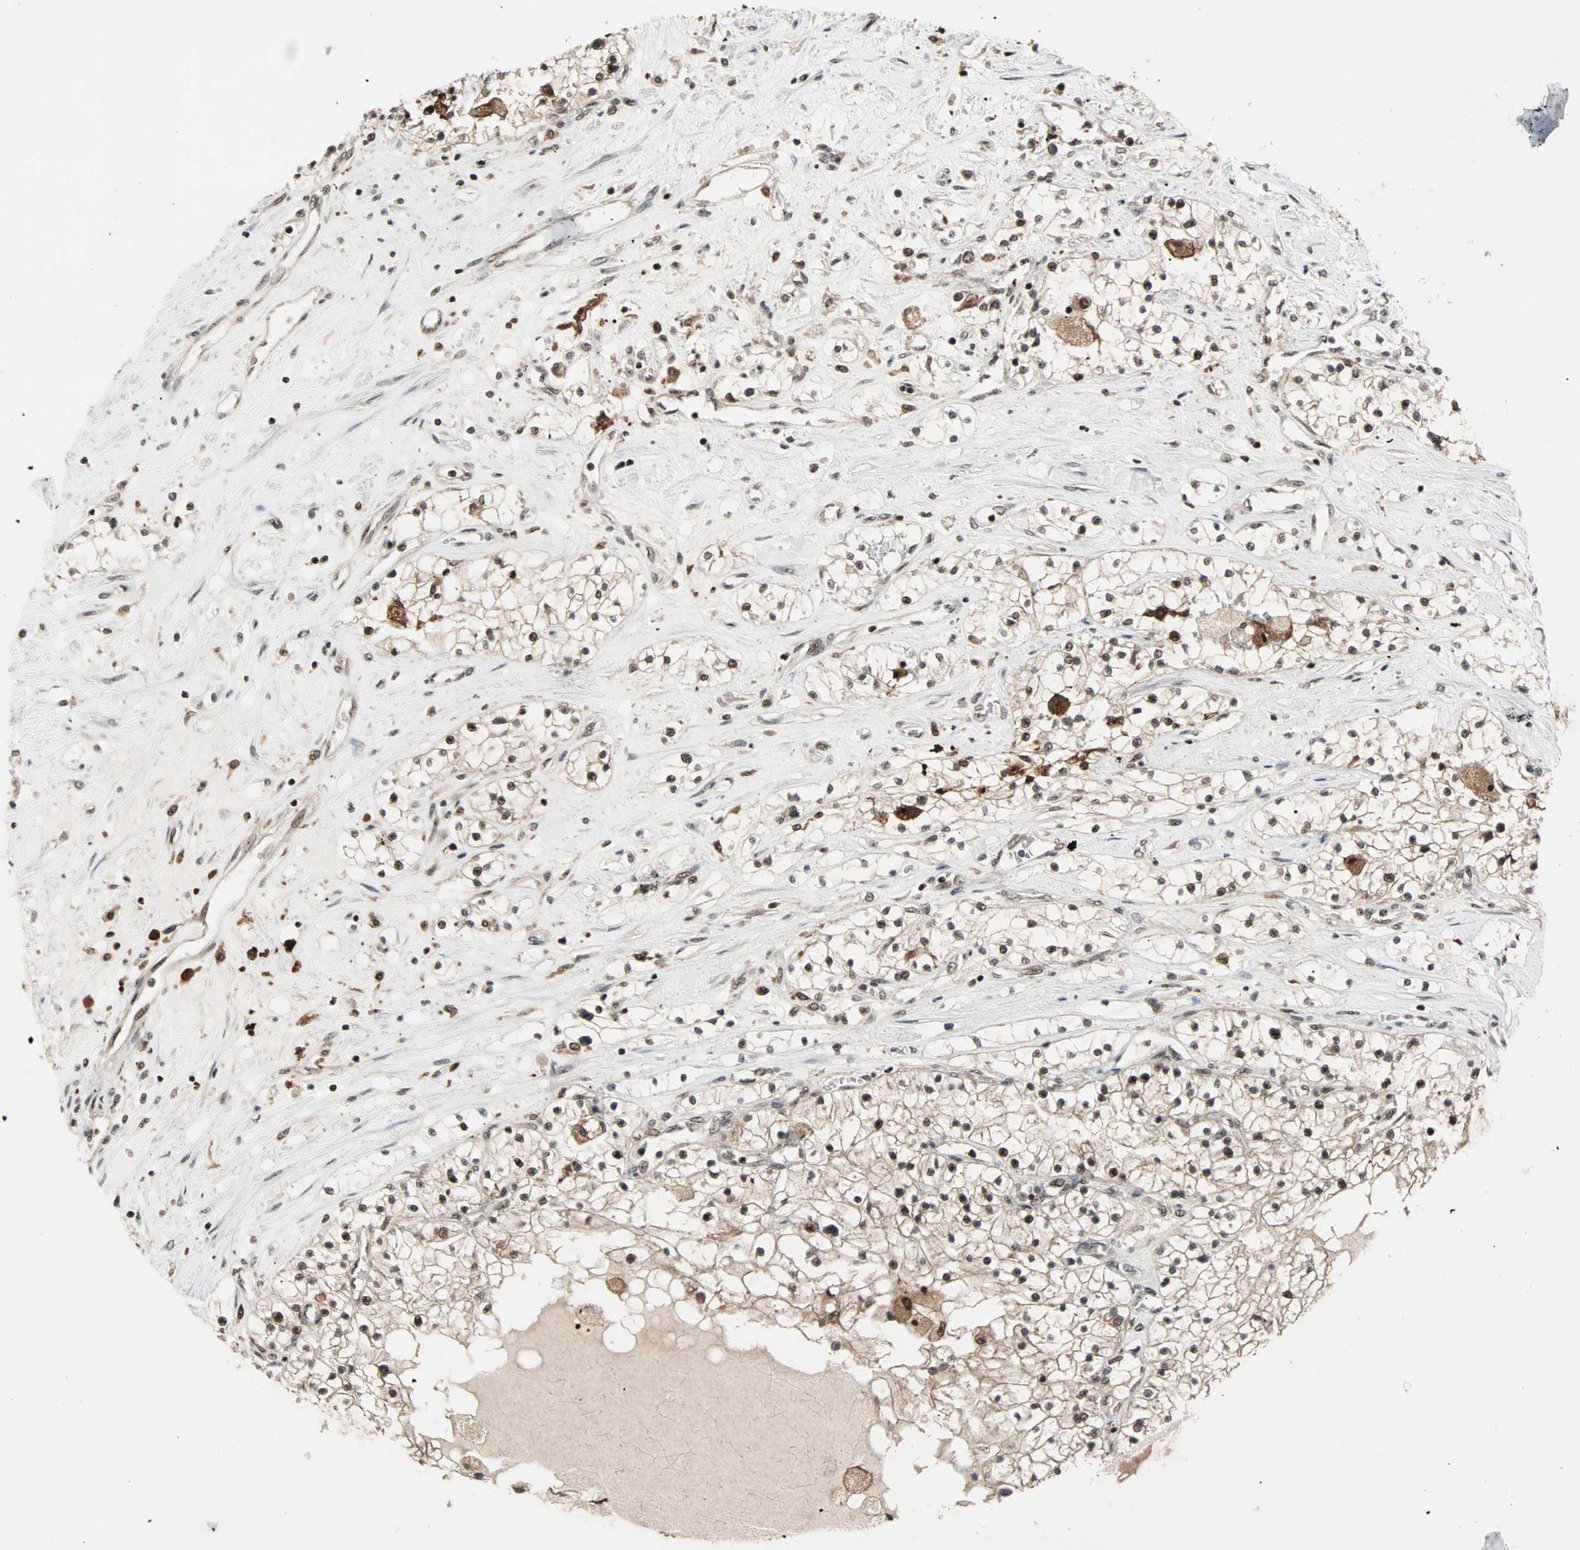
{"staining": {"intensity": "strong", "quantity": ">75%", "location": "cytoplasmic/membranous,nuclear"}, "tissue": "renal cancer", "cell_type": "Tumor cells", "image_type": "cancer", "snomed": [{"axis": "morphology", "description": "Adenocarcinoma, NOS"}, {"axis": "topography", "description": "Kidney"}], "caption": "Immunohistochemistry (IHC) photomicrograph of neoplastic tissue: renal adenocarcinoma stained using IHC exhibits high levels of strong protein expression localized specifically in the cytoplasmic/membranous and nuclear of tumor cells, appearing as a cytoplasmic/membranous and nuclear brown color.", "gene": "ZNF44", "patient": {"sex": "male", "age": 68}}